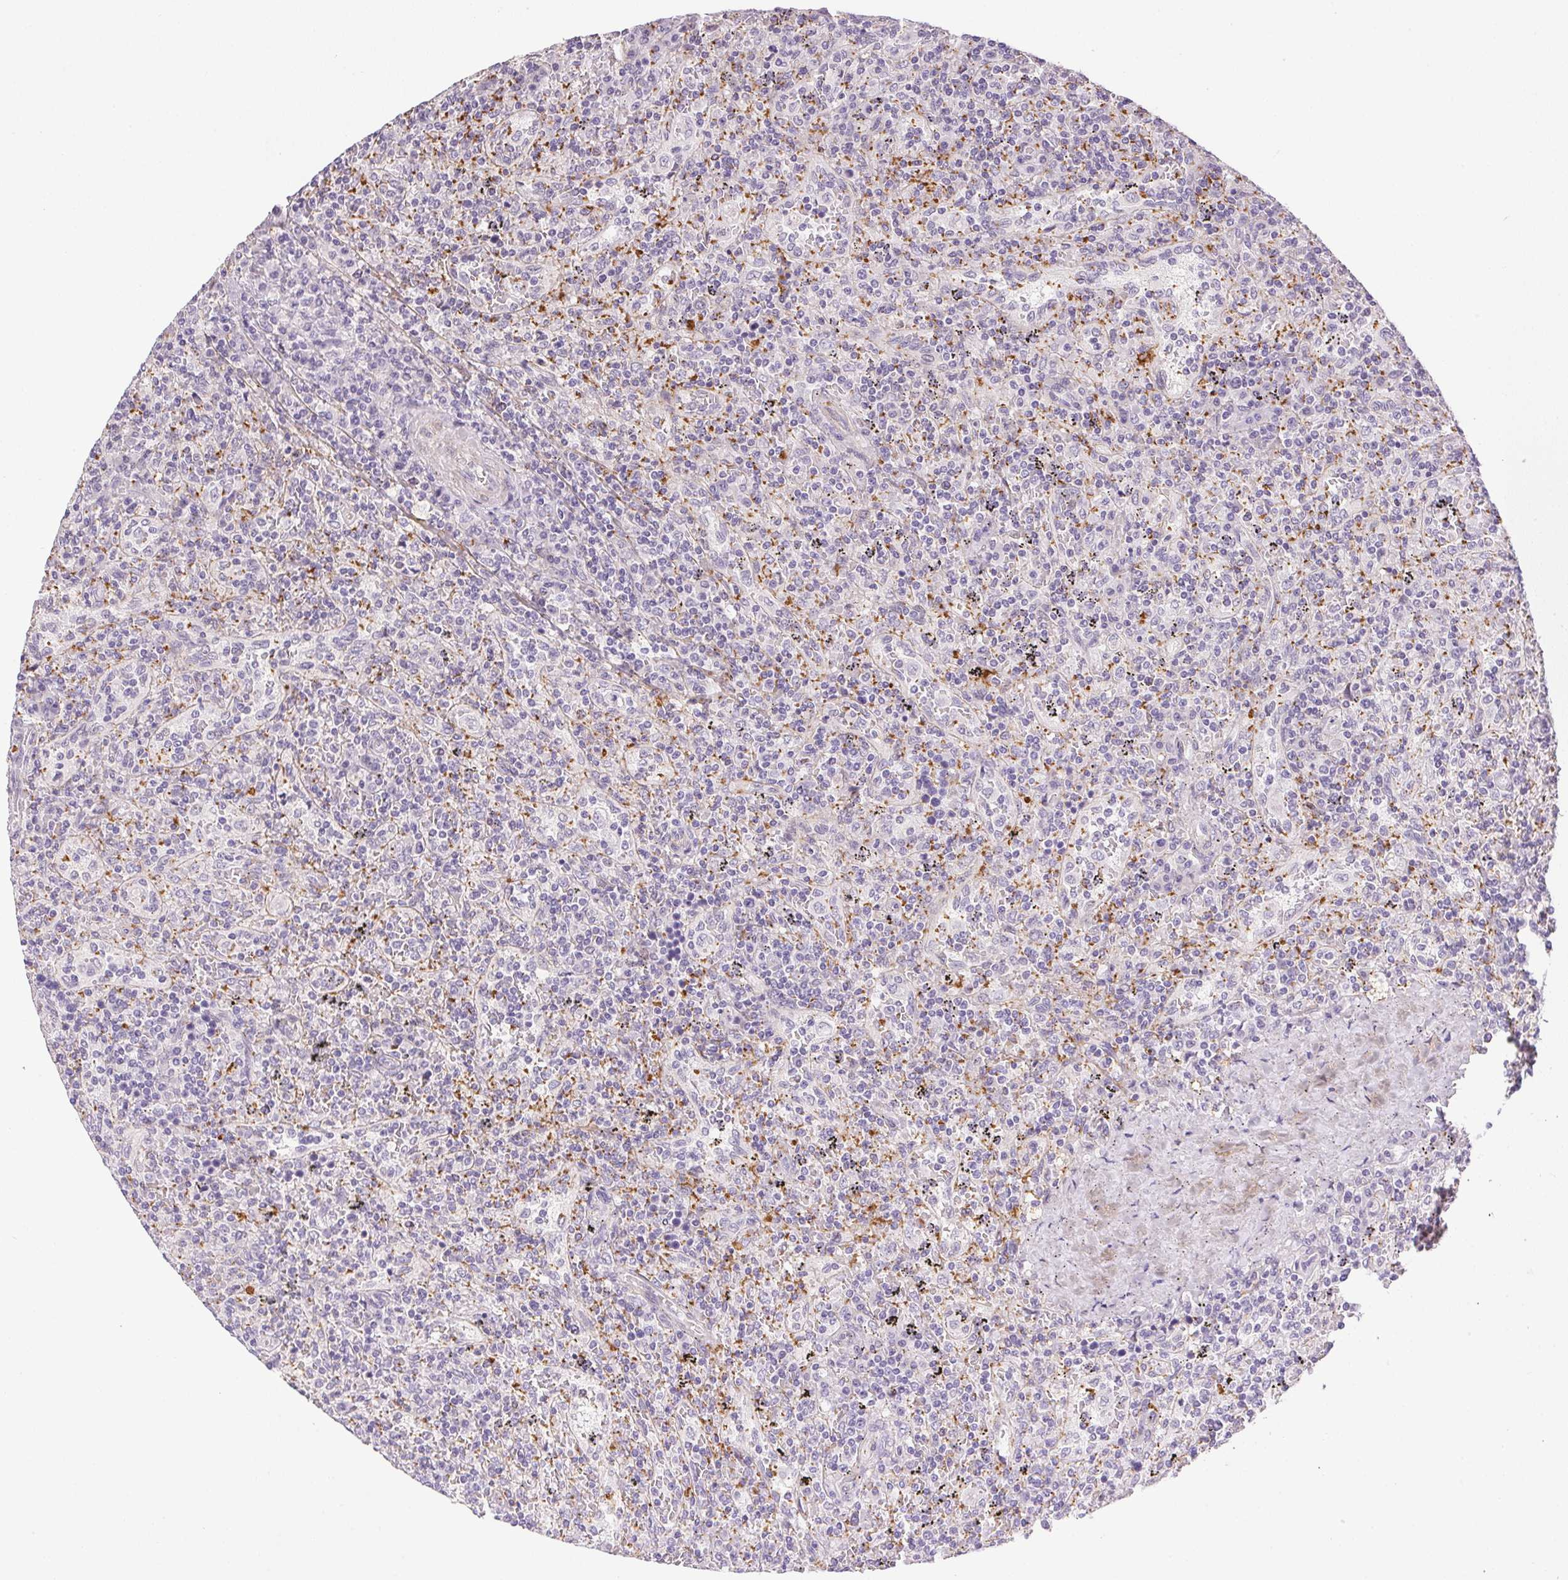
{"staining": {"intensity": "negative", "quantity": "none", "location": "none"}, "tissue": "lymphoma", "cell_type": "Tumor cells", "image_type": "cancer", "snomed": [{"axis": "morphology", "description": "Malignant lymphoma, non-Hodgkin's type, Low grade"}, {"axis": "topography", "description": "Spleen"}], "caption": "Photomicrograph shows no significant protein positivity in tumor cells of malignant lymphoma, non-Hodgkin's type (low-grade).", "gene": "PRL", "patient": {"sex": "male", "age": 62}}